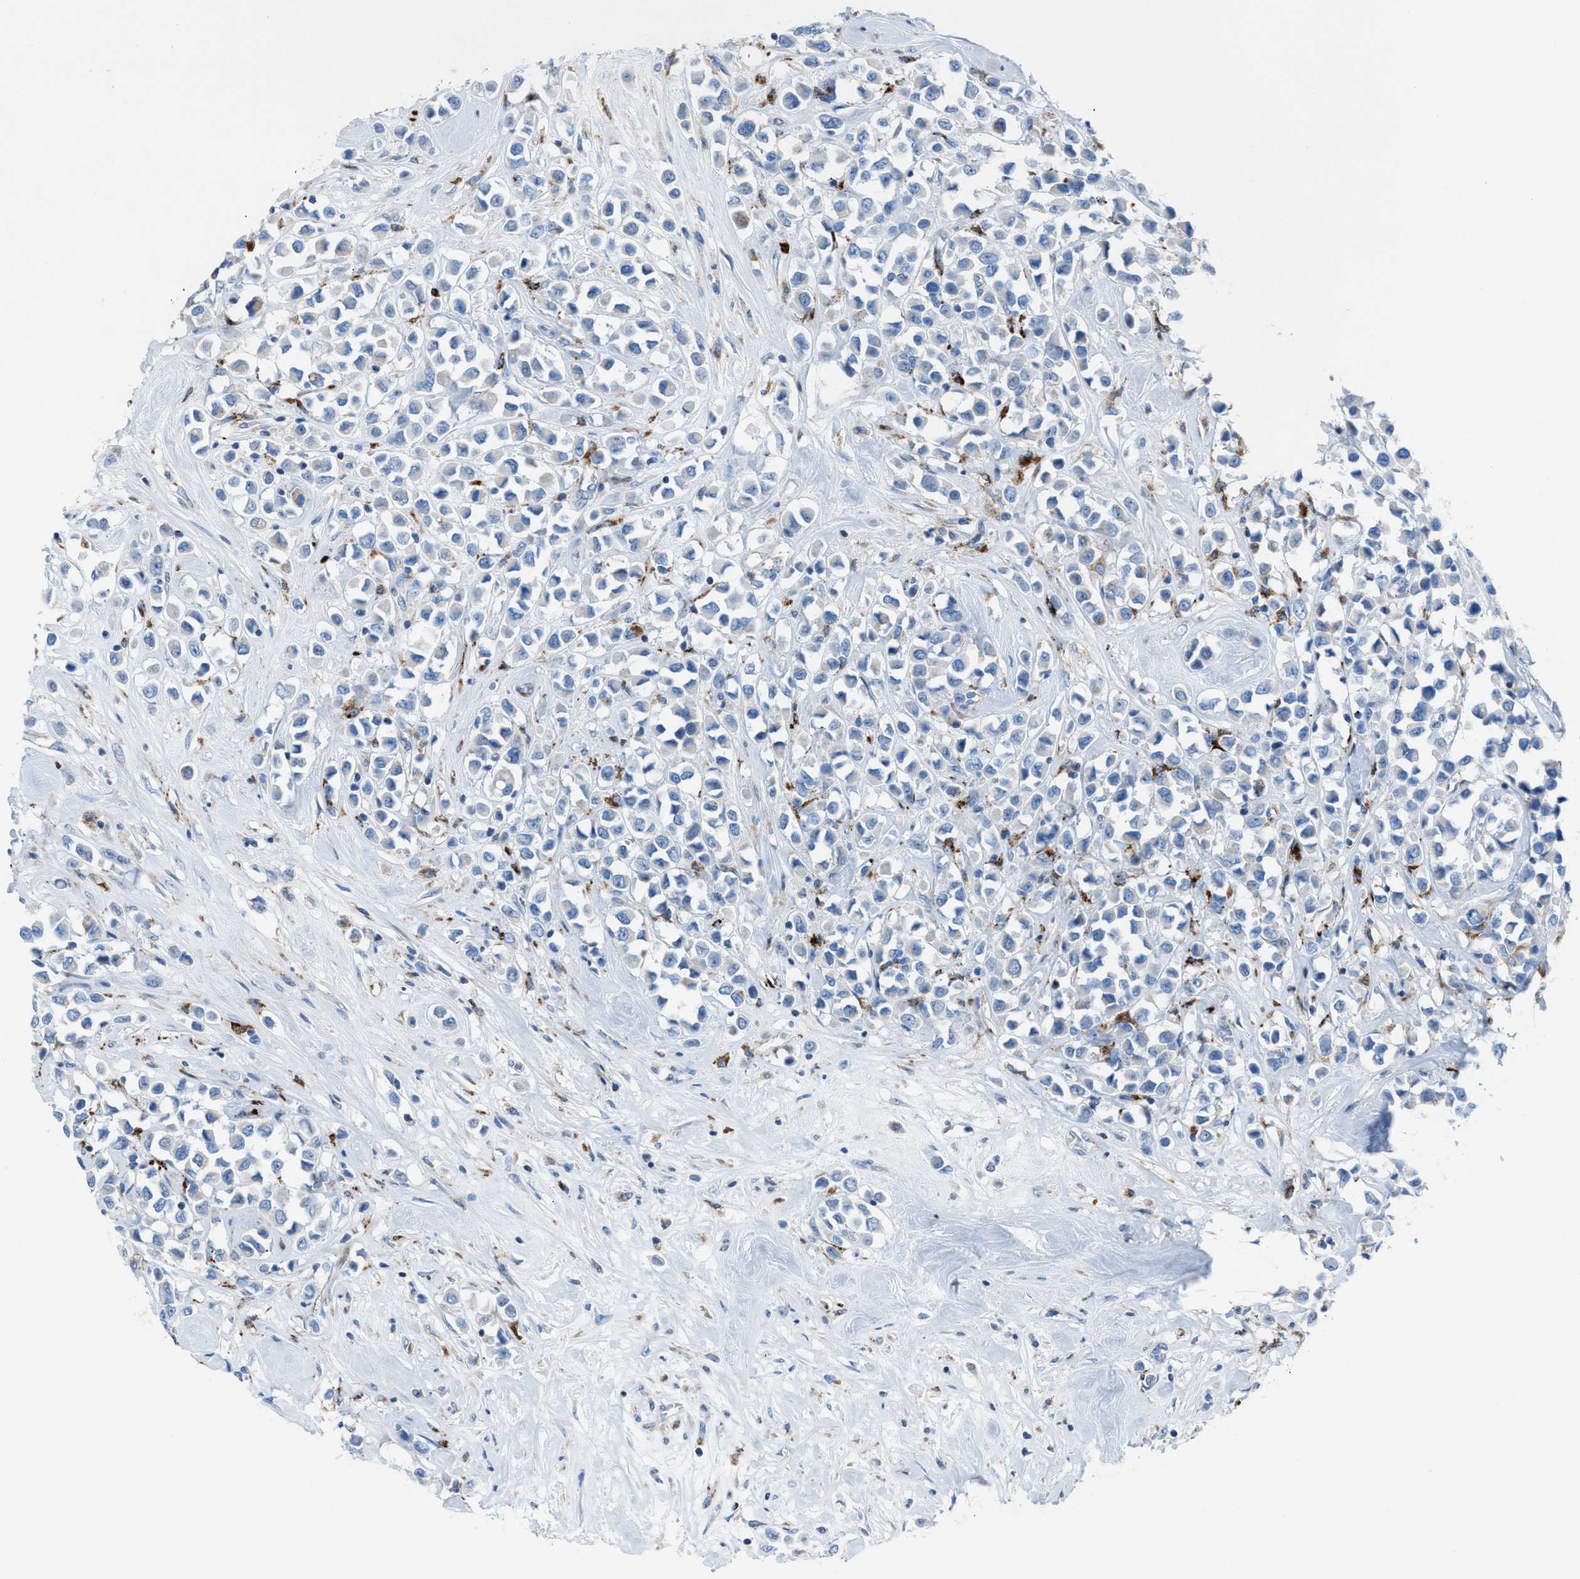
{"staining": {"intensity": "negative", "quantity": "none", "location": "none"}, "tissue": "breast cancer", "cell_type": "Tumor cells", "image_type": "cancer", "snomed": [{"axis": "morphology", "description": "Duct carcinoma"}, {"axis": "topography", "description": "Breast"}], "caption": "A micrograph of human breast cancer is negative for staining in tumor cells. The staining is performed using DAB brown chromogen with nuclei counter-stained in using hematoxylin.", "gene": "CD1B", "patient": {"sex": "female", "age": 61}}